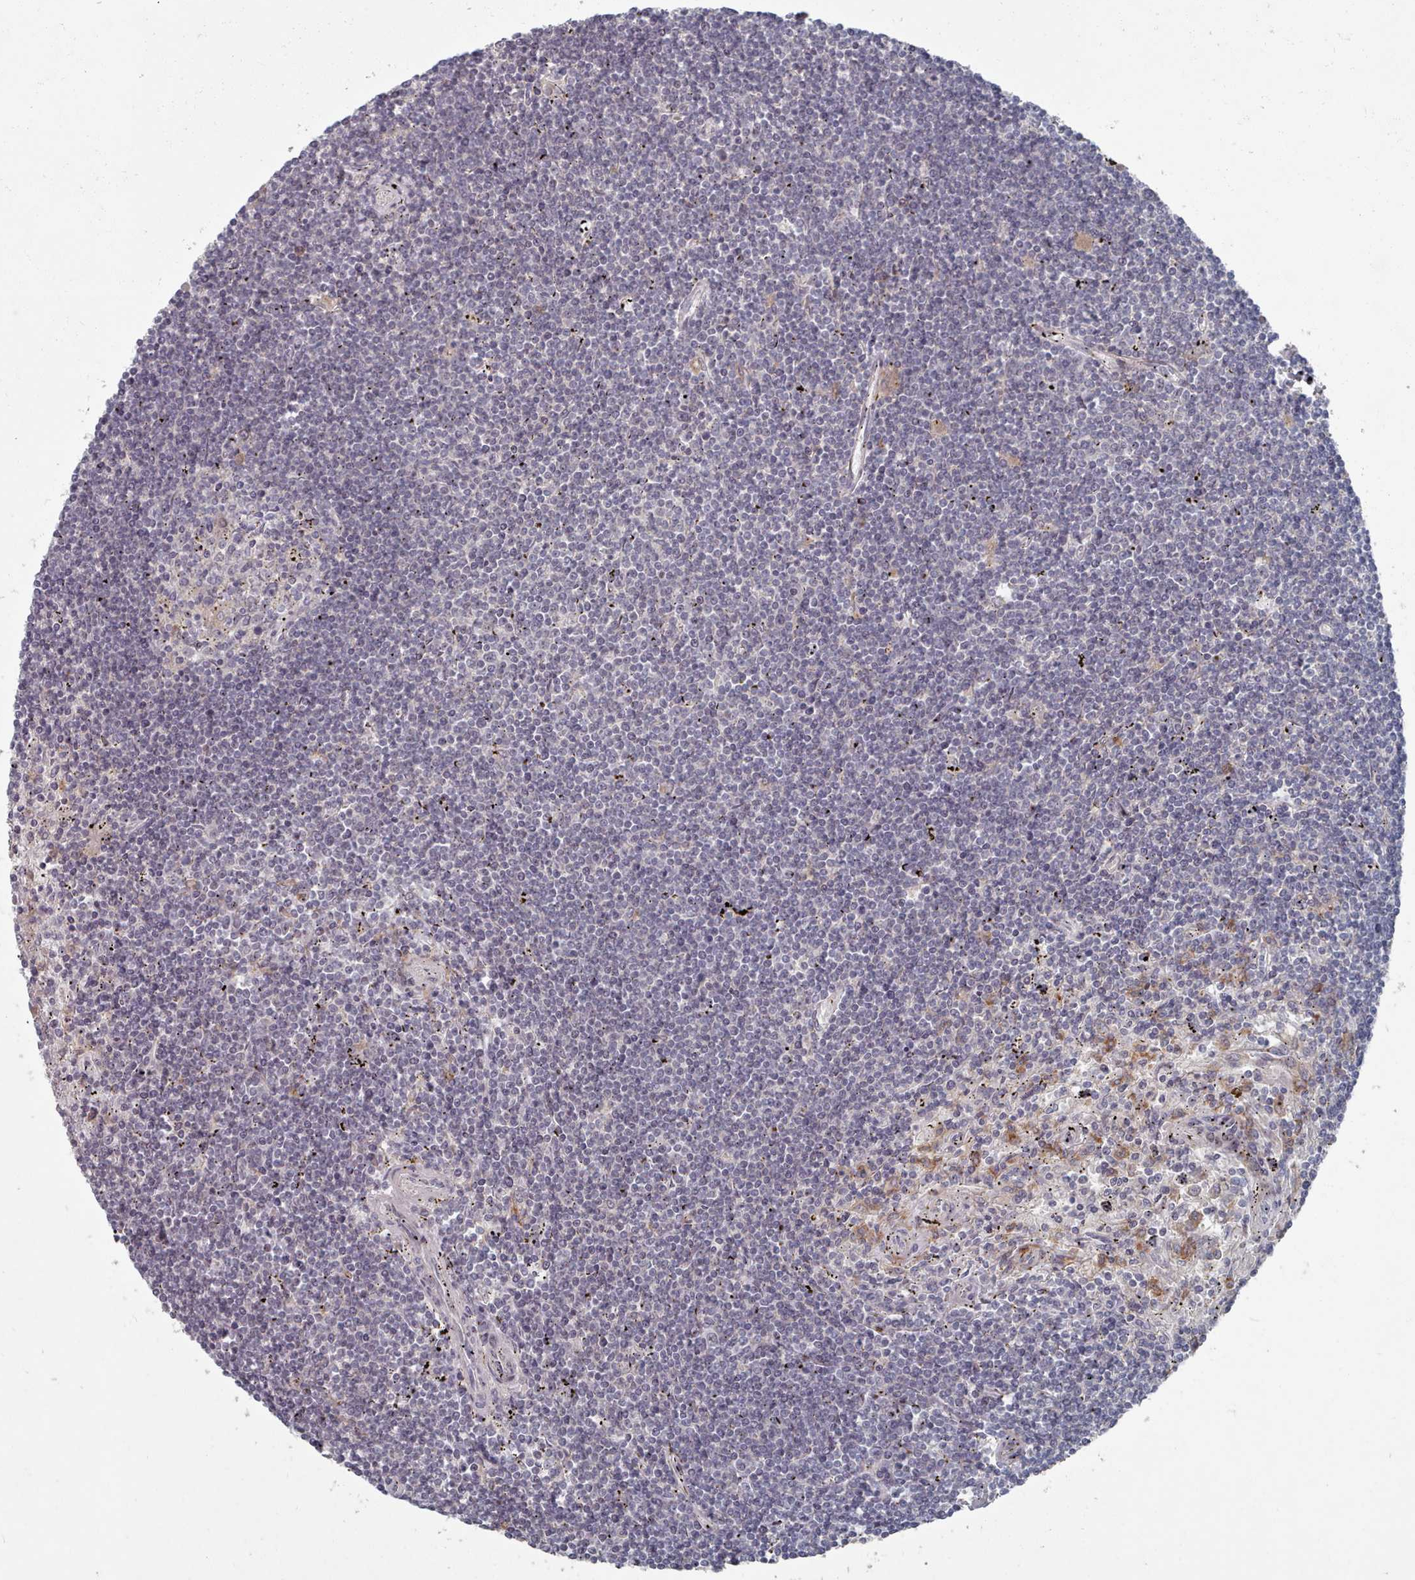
{"staining": {"intensity": "negative", "quantity": "none", "location": "none"}, "tissue": "lymphoma", "cell_type": "Tumor cells", "image_type": "cancer", "snomed": [{"axis": "morphology", "description": "Malignant lymphoma, non-Hodgkin's type, Low grade"}, {"axis": "topography", "description": "Spleen"}], "caption": "Immunohistochemical staining of human lymphoma reveals no significant positivity in tumor cells.", "gene": "COL8A2", "patient": {"sex": "male", "age": 76}}